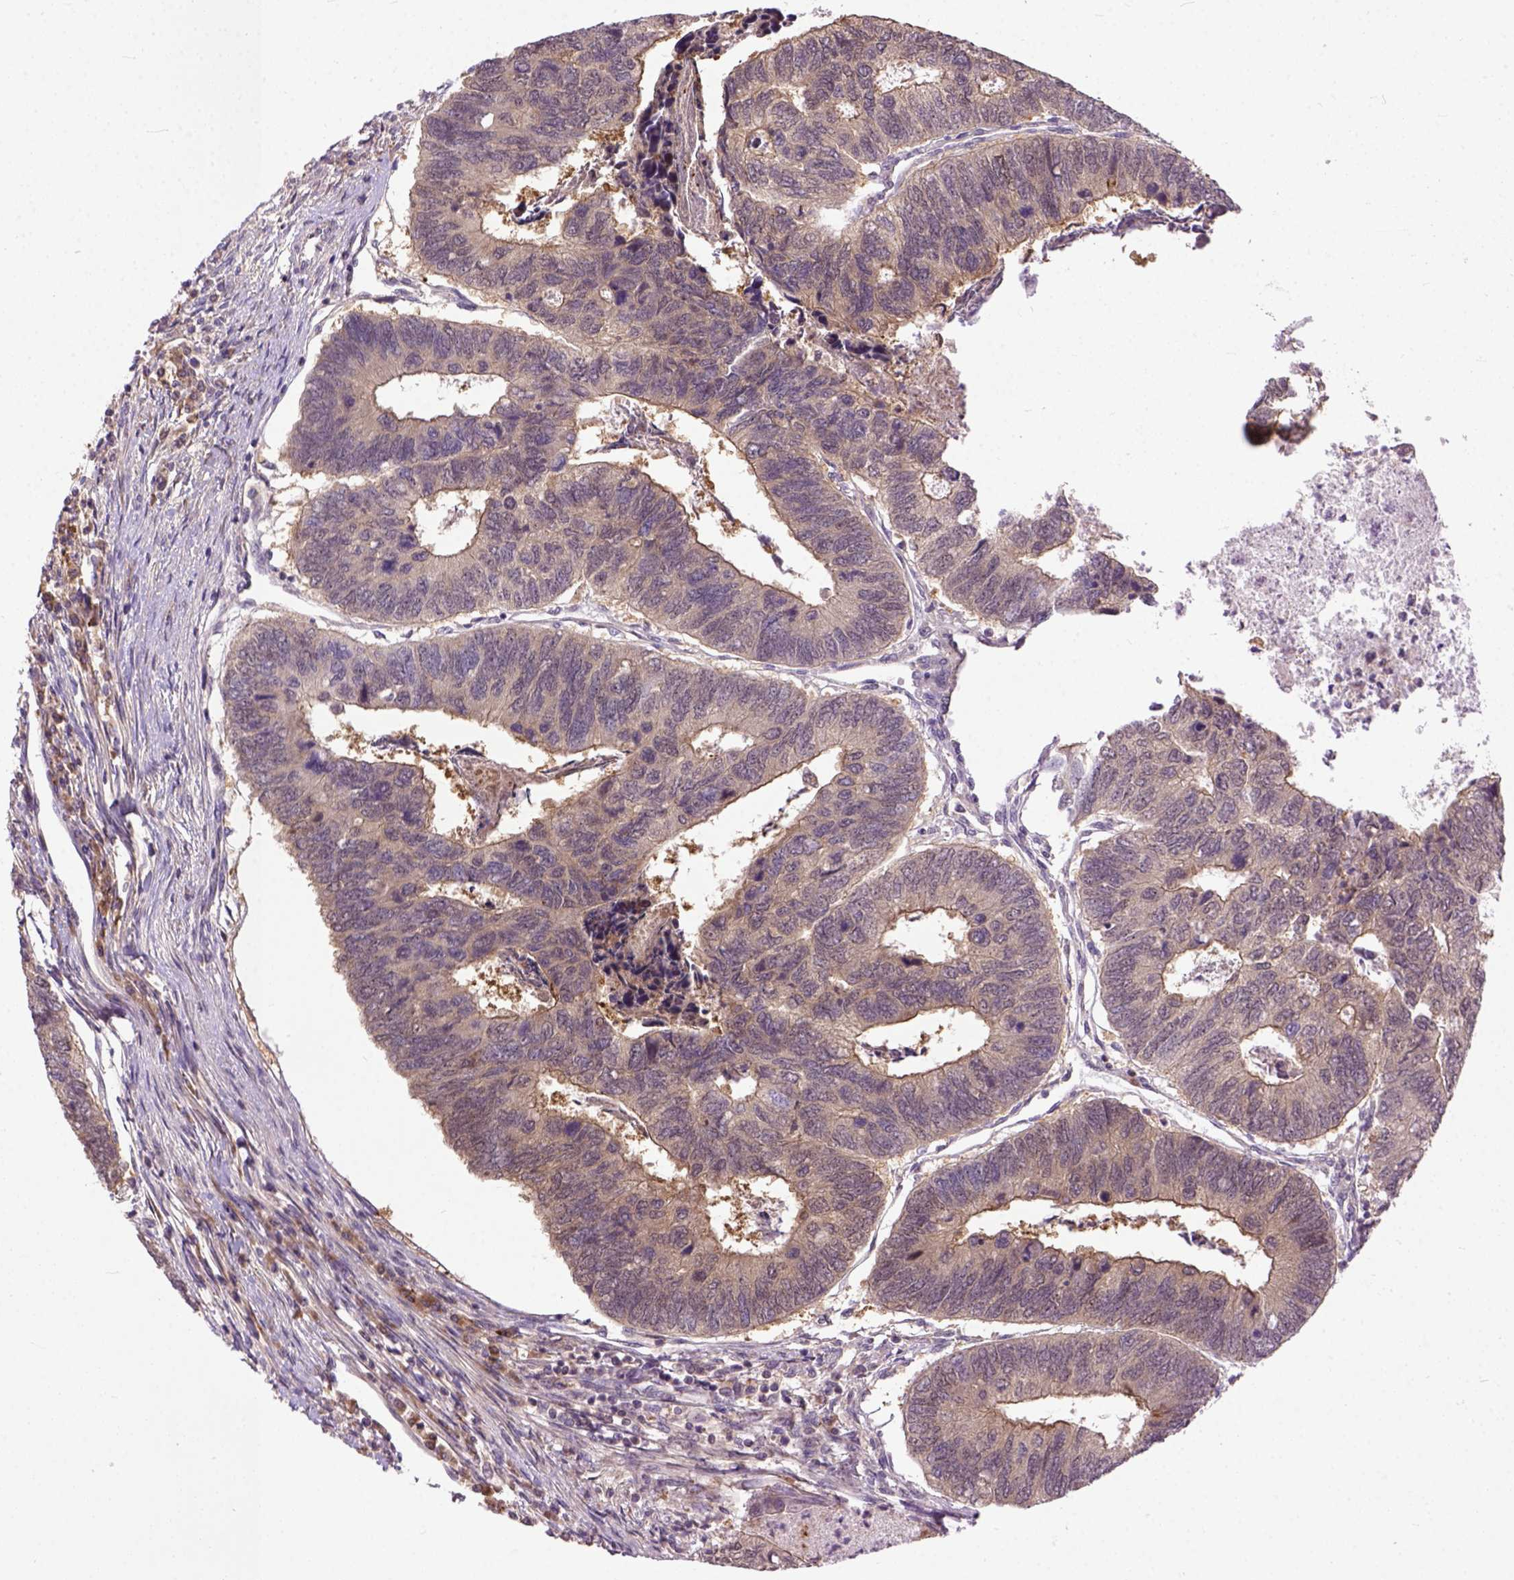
{"staining": {"intensity": "weak", "quantity": "25%-75%", "location": "cytoplasmic/membranous"}, "tissue": "colorectal cancer", "cell_type": "Tumor cells", "image_type": "cancer", "snomed": [{"axis": "morphology", "description": "Adenocarcinoma, NOS"}, {"axis": "topography", "description": "Colon"}], "caption": "Immunohistochemical staining of colorectal cancer demonstrates low levels of weak cytoplasmic/membranous protein expression in about 25%-75% of tumor cells. Ihc stains the protein in brown and the nuclei are stained blue.", "gene": "CPNE1", "patient": {"sex": "female", "age": 67}}